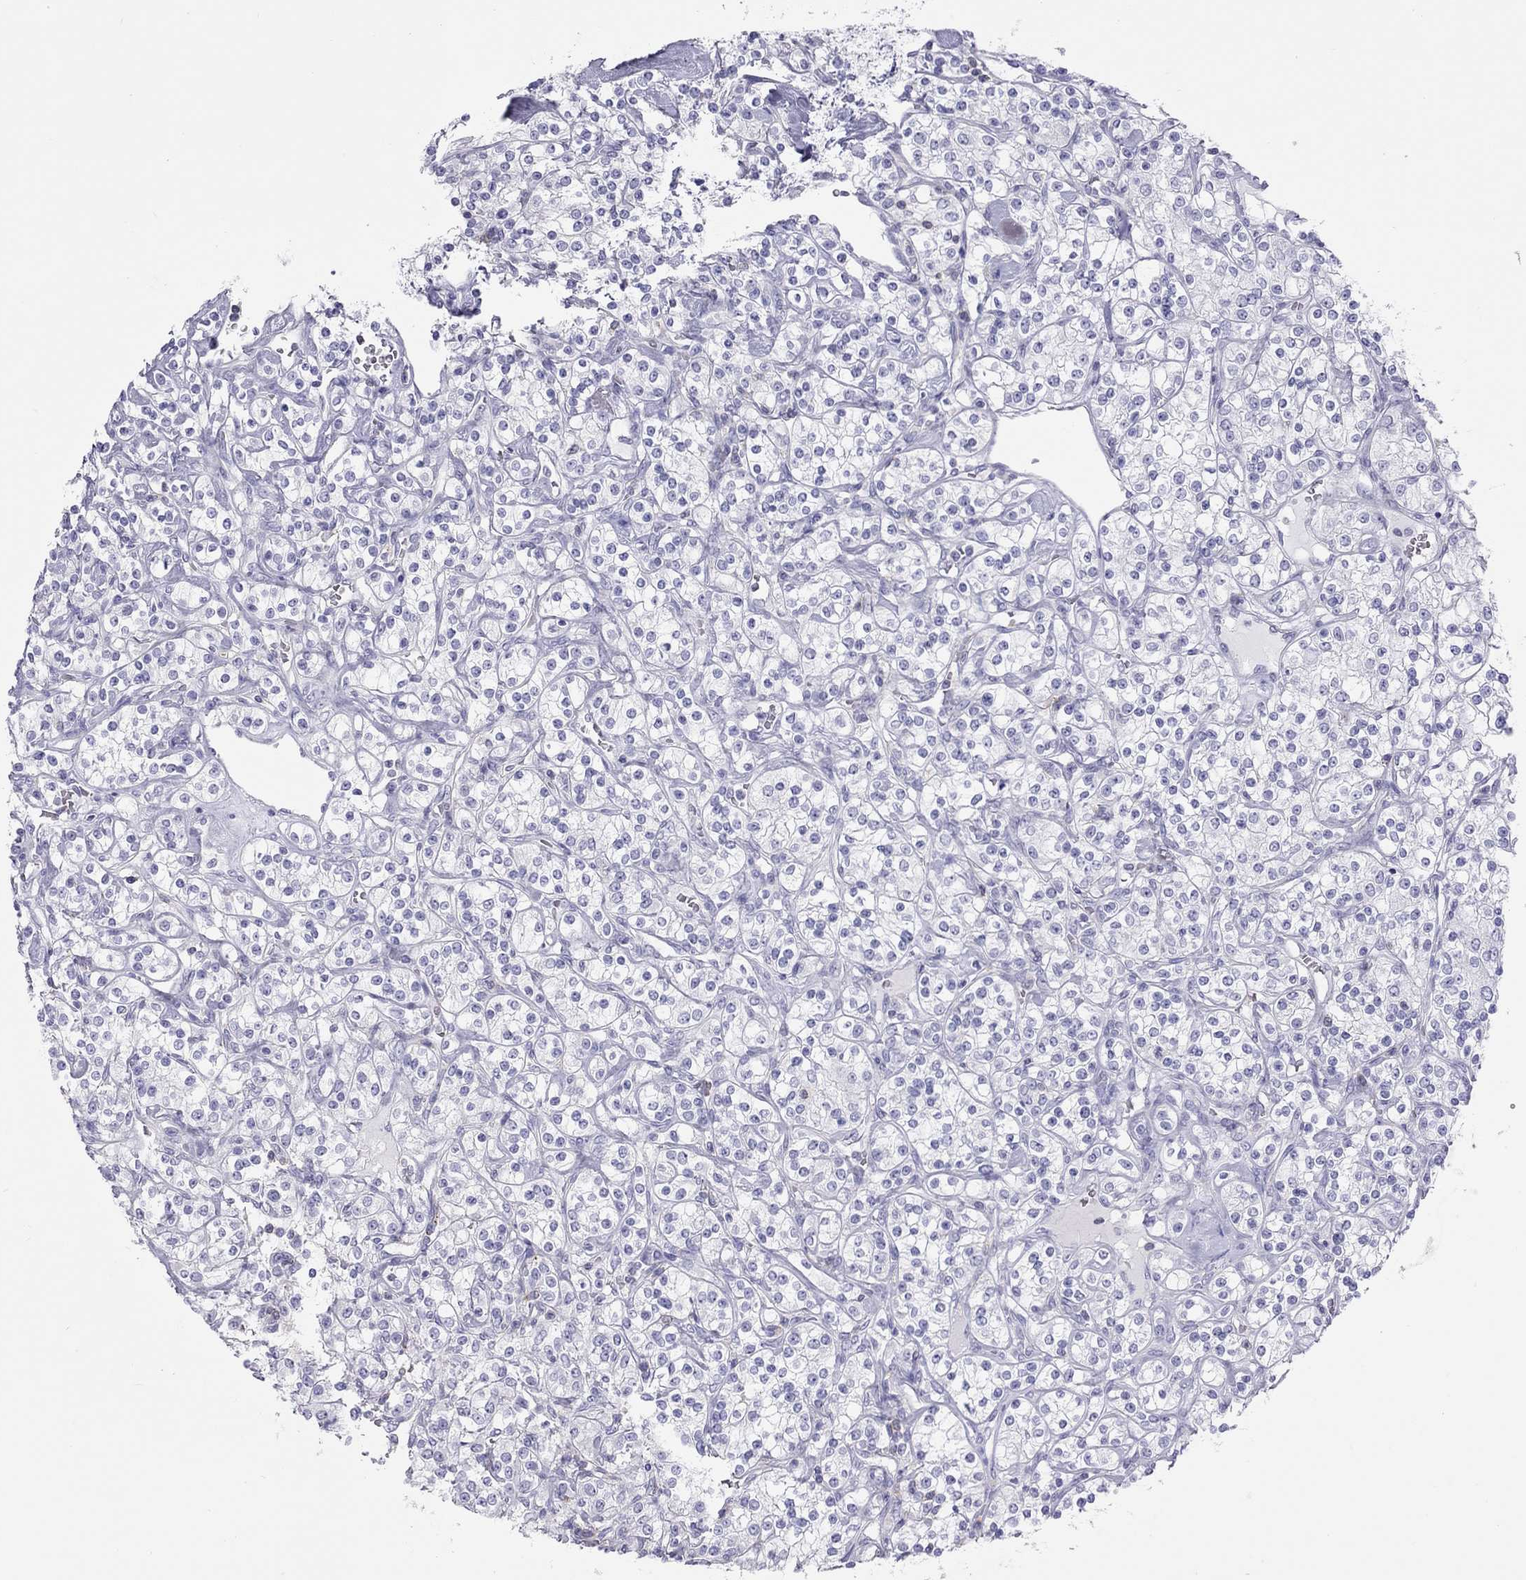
{"staining": {"intensity": "negative", "quantity": "none", "location": "none"}, "tissue": "renal cancer", "cell_type": "Tumor cells", "image_type": "cancer", "snomed": [{"axis": "morphology", "description": "Adenocarcinoma, NOS"}, {"axis": "topography", "description": "Kidney"}], "caption": "An IHC photomicrograph of renal cancer is shown. There is no staining in tumor cells of renal cancer. (Immunohistochemistry, brightfield microscopy, high magnification).", "gene": "STAG3", "patient": {"sex": "male", "age": 77}}